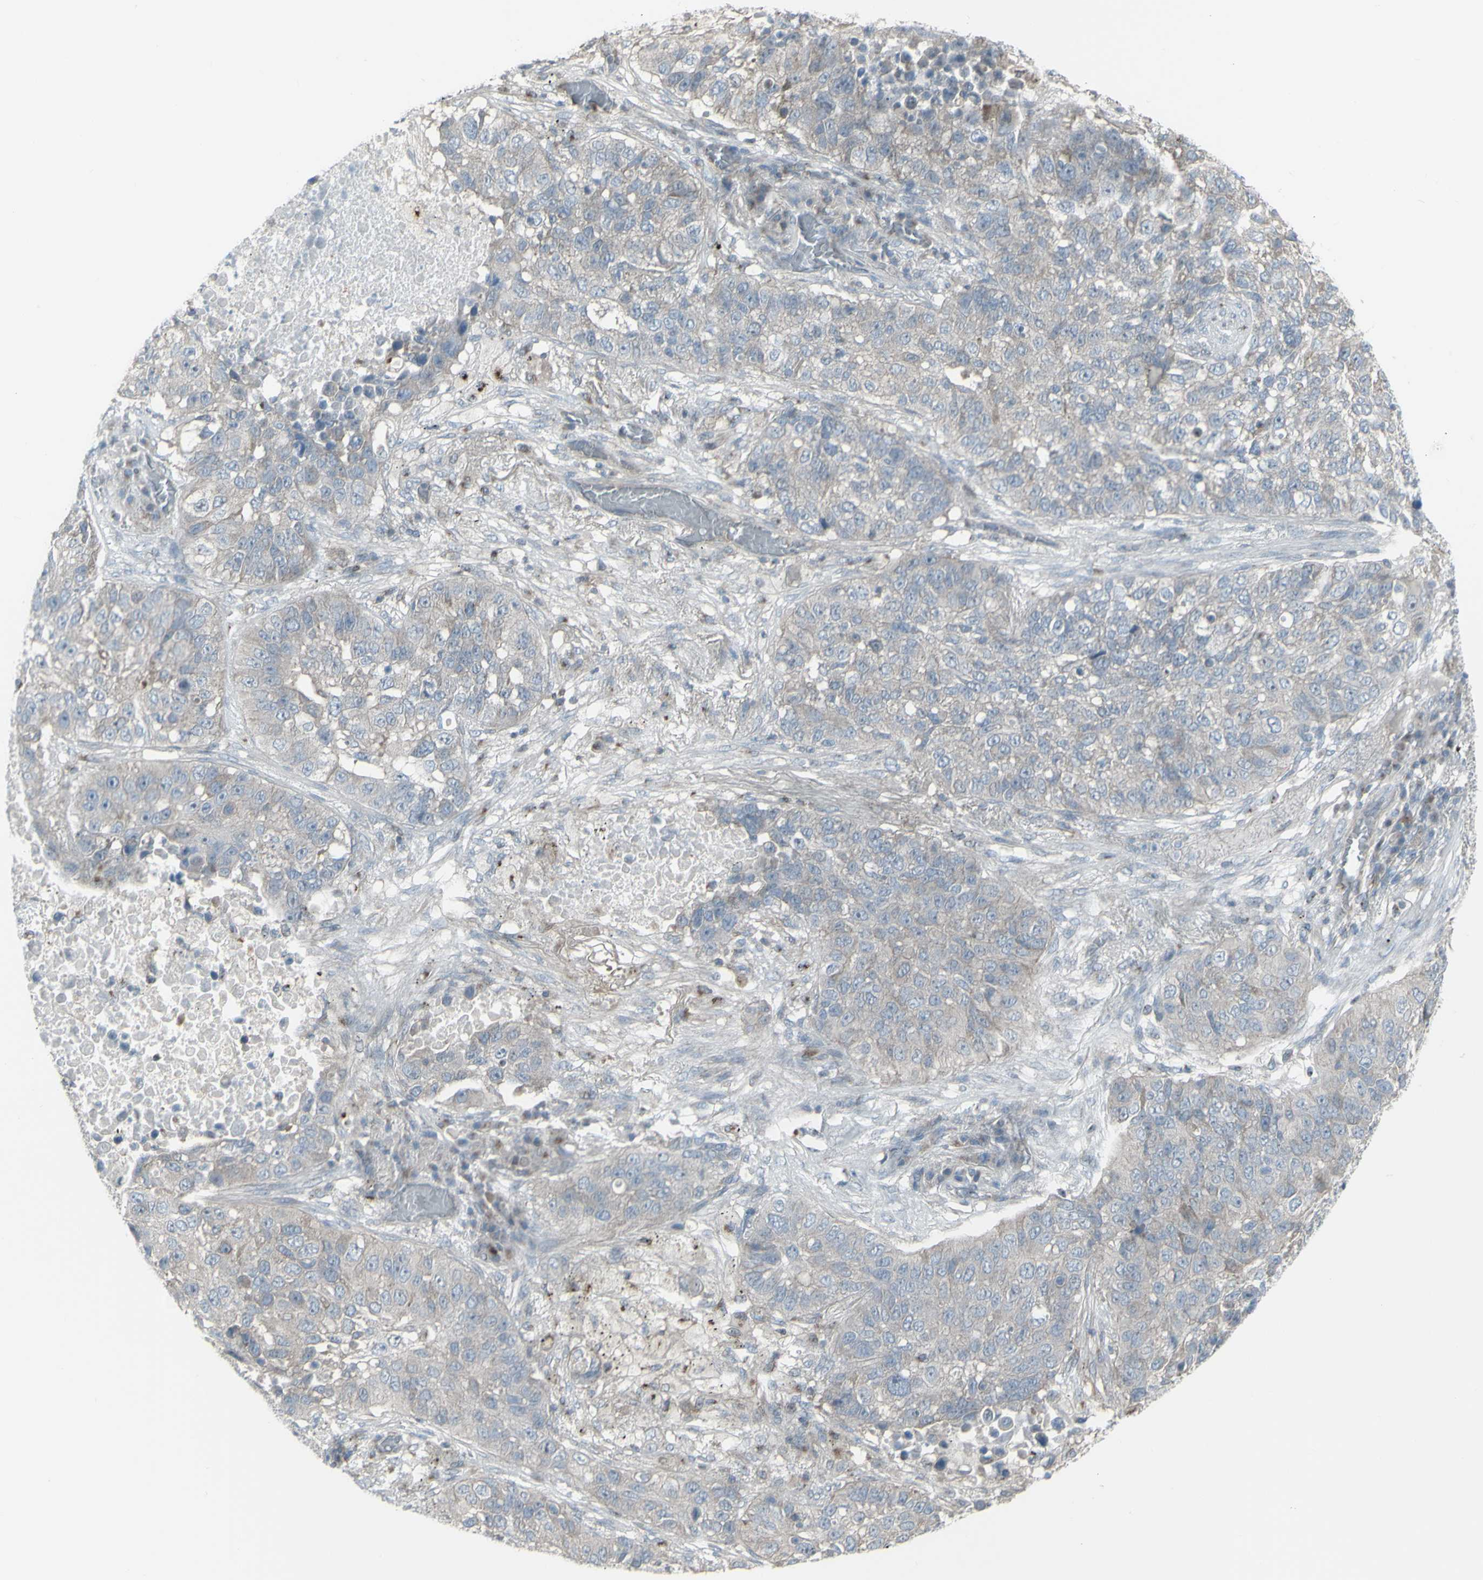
{"staining": {"intensity": "negative", "quantity": "none", "location": "none"}, "tissue": "lung cancer", "cell_type": "Tumor cells", "image_type": "cancer", "snomed": [{"axis": "morphology", "description": "Squamous cell carcinoma, NOS"}, {"axis": "topography", "description": "Lung"}], "caption": "The micrograph exhibits no staining of tumor cells in lung cancer (squamous cell carcinoma). Nuclei are stained in blue.", "gene": "GALNT6", "patient": {"sex": "male", "age": 57}}